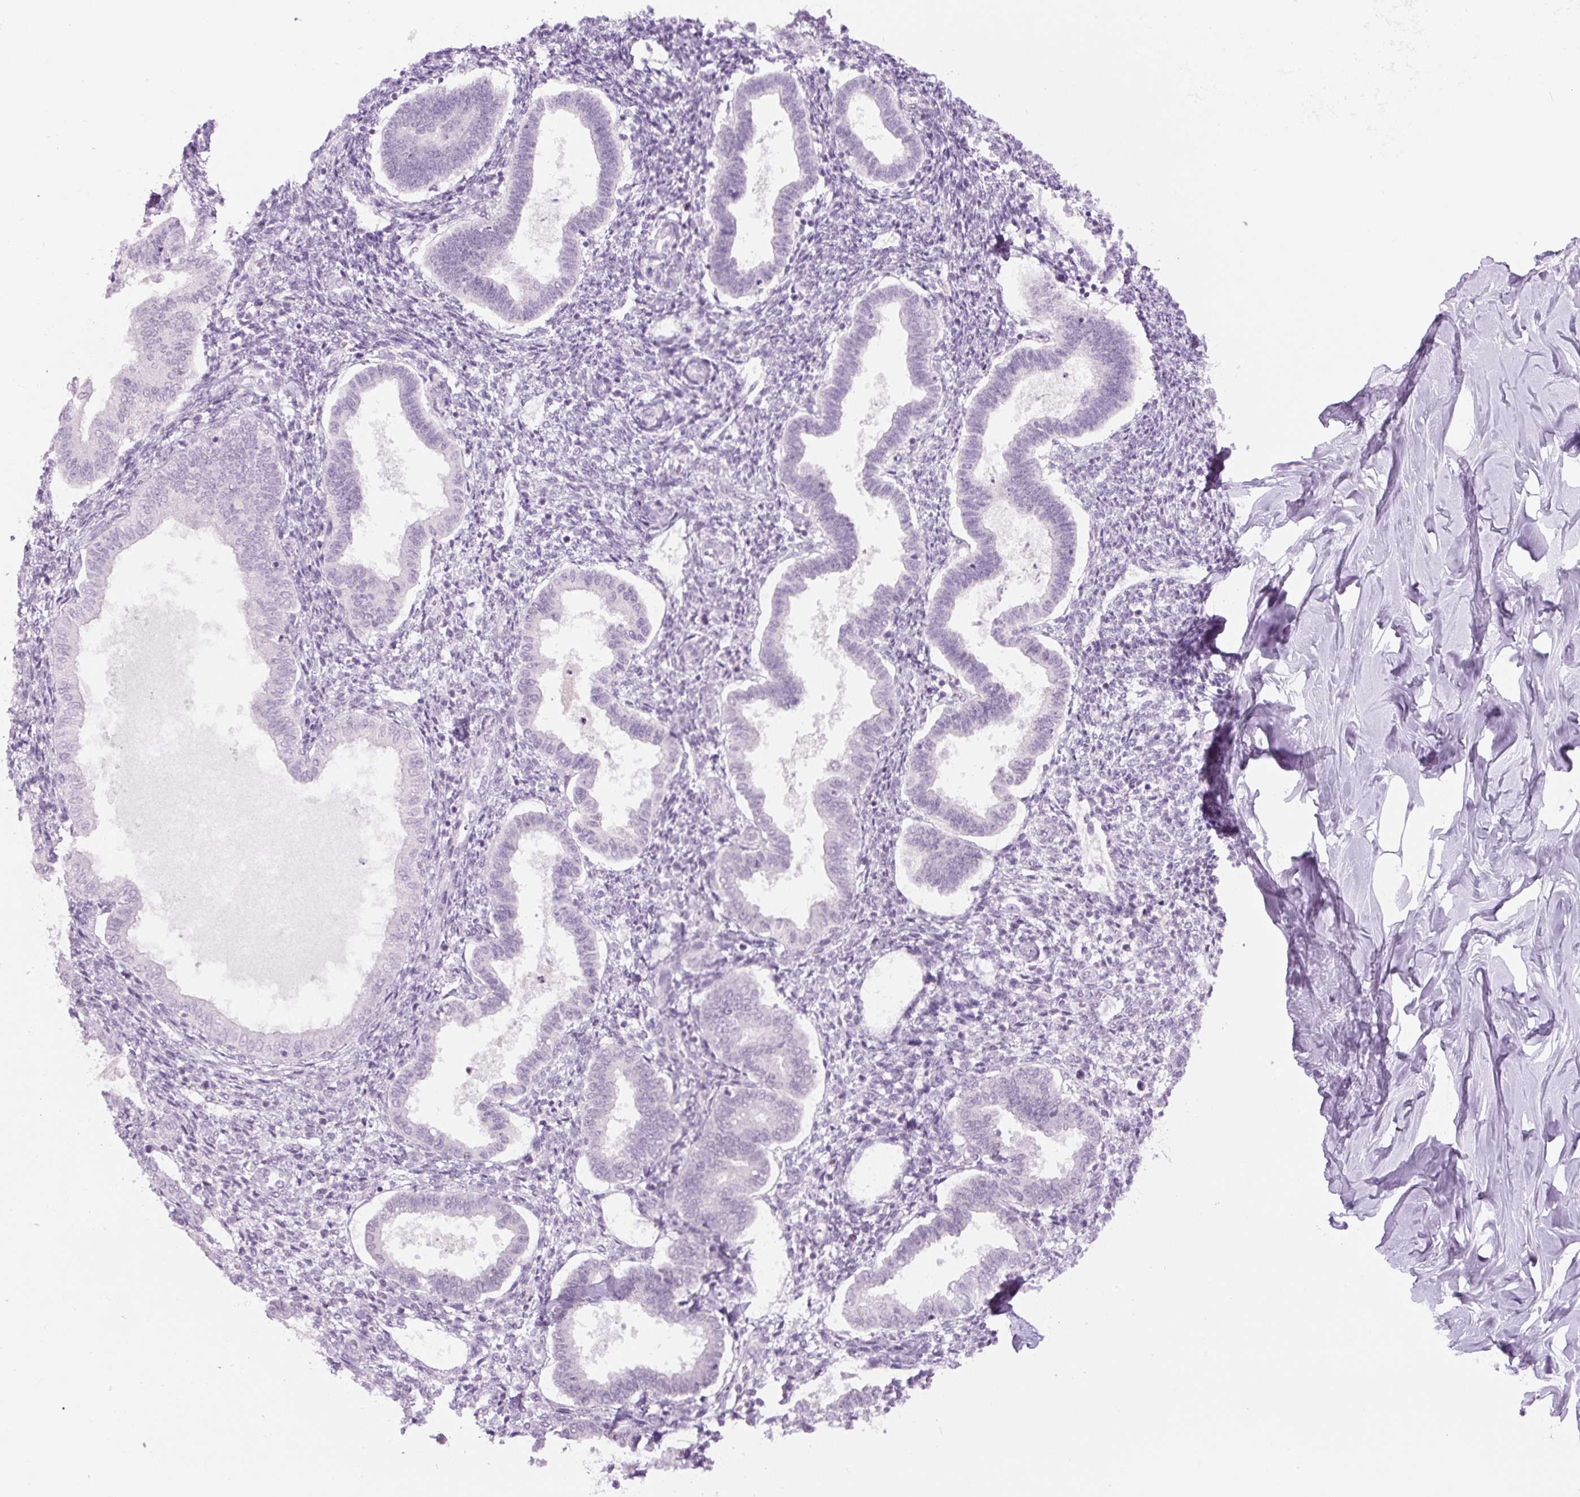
{"staining": {"intensity": "negative", "quantity": "none", "location": "none"}, "tissue": "endometrium", "cell_type": "Cells in endometrial stroma", "image_type": "normal", "snomed": [{"axis": "morphology", "description": "Normal tissue, NOS"}, {"axis": "topography", "description": "Endometrium"}], "caption": "Normal endometrium was stained to show a protein in brown. There is no significant staining in cells in endometrial stroma.", "gene": "SIX1", "patient": {"sex": "female", "age": 24}}